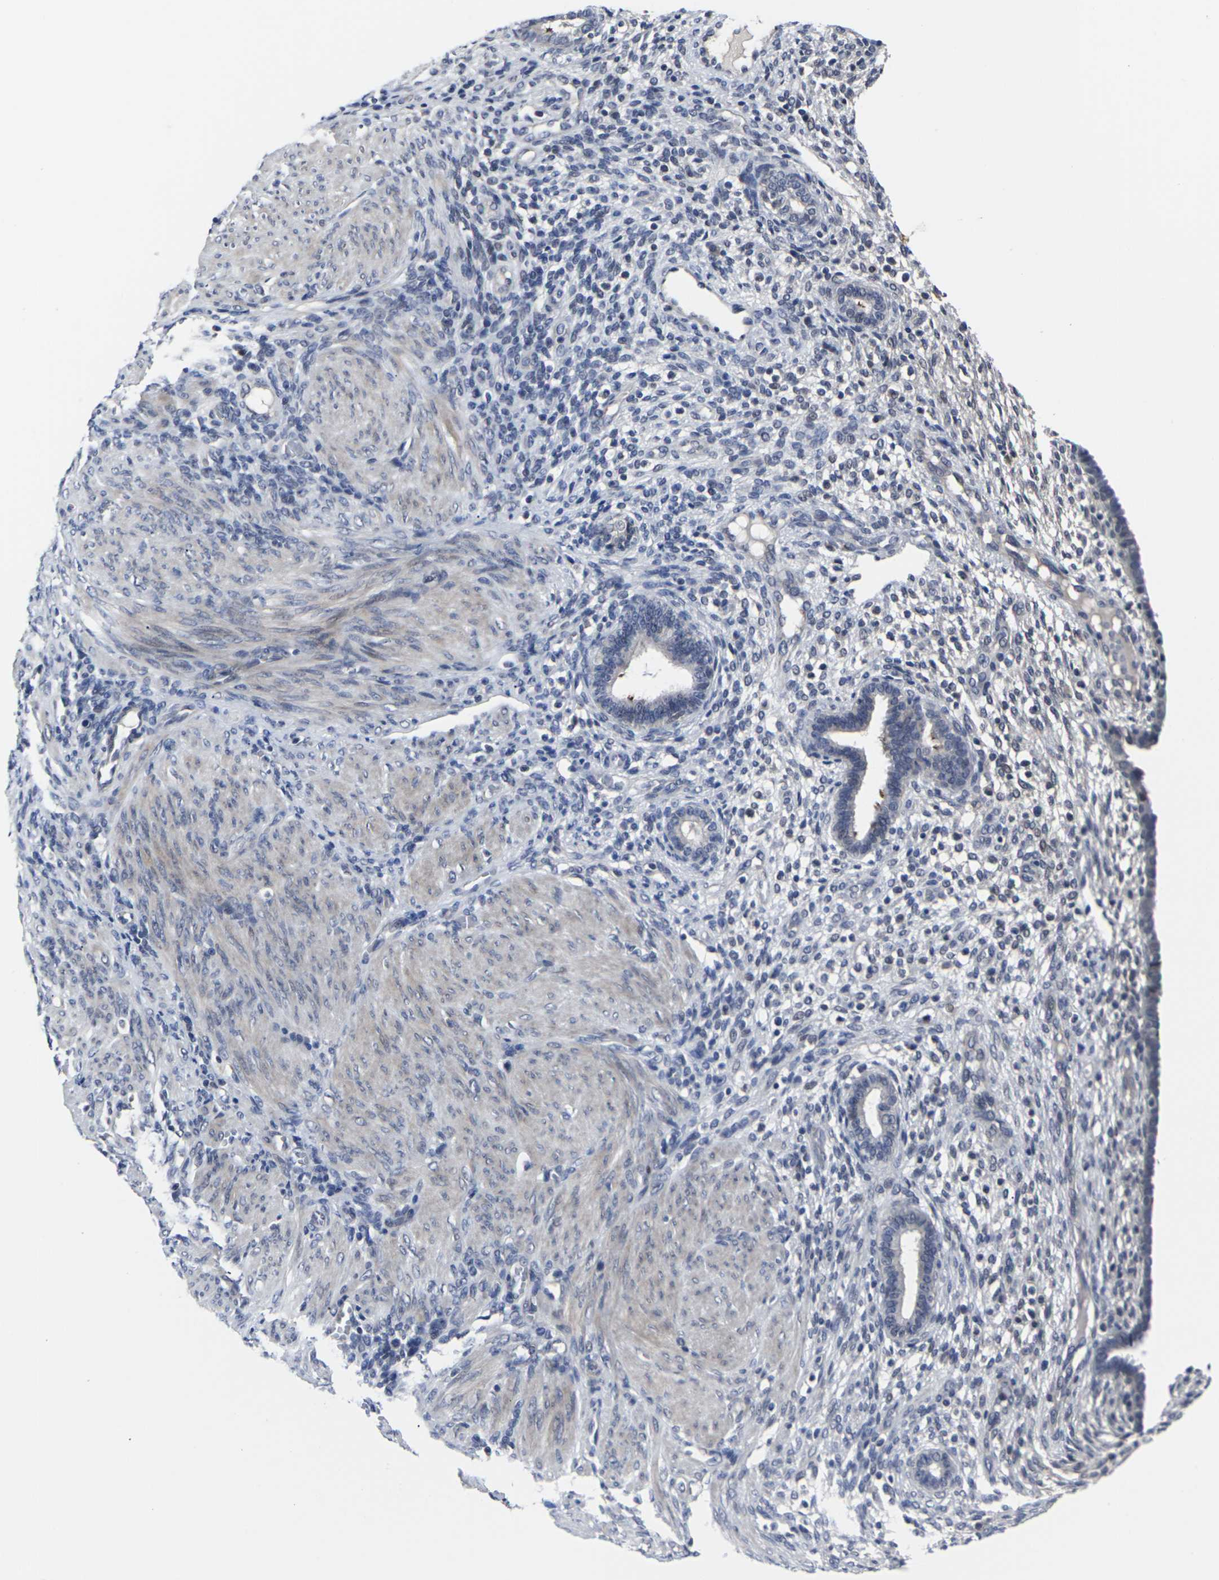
{"staining": {"intensity": "negative", "quantity": "none", "location": "none"}, "tissue": "endometrium", "cell_type": "Cells in endometrial stroma", "image_type": "normal", "snomed": [{"axis": "morphology", "description": "Normal tissue, NOS"}, {"axis": "topography", "description": "Endometrium"}], "caption": "Immunohistochemistry photomicrograph of normal human endometrium stained for a protein (brown), which displays no positivity in cells in endometrial stroma.", "gene": "MSANTD4", "patient": {"sex": "female", "age": 72}}